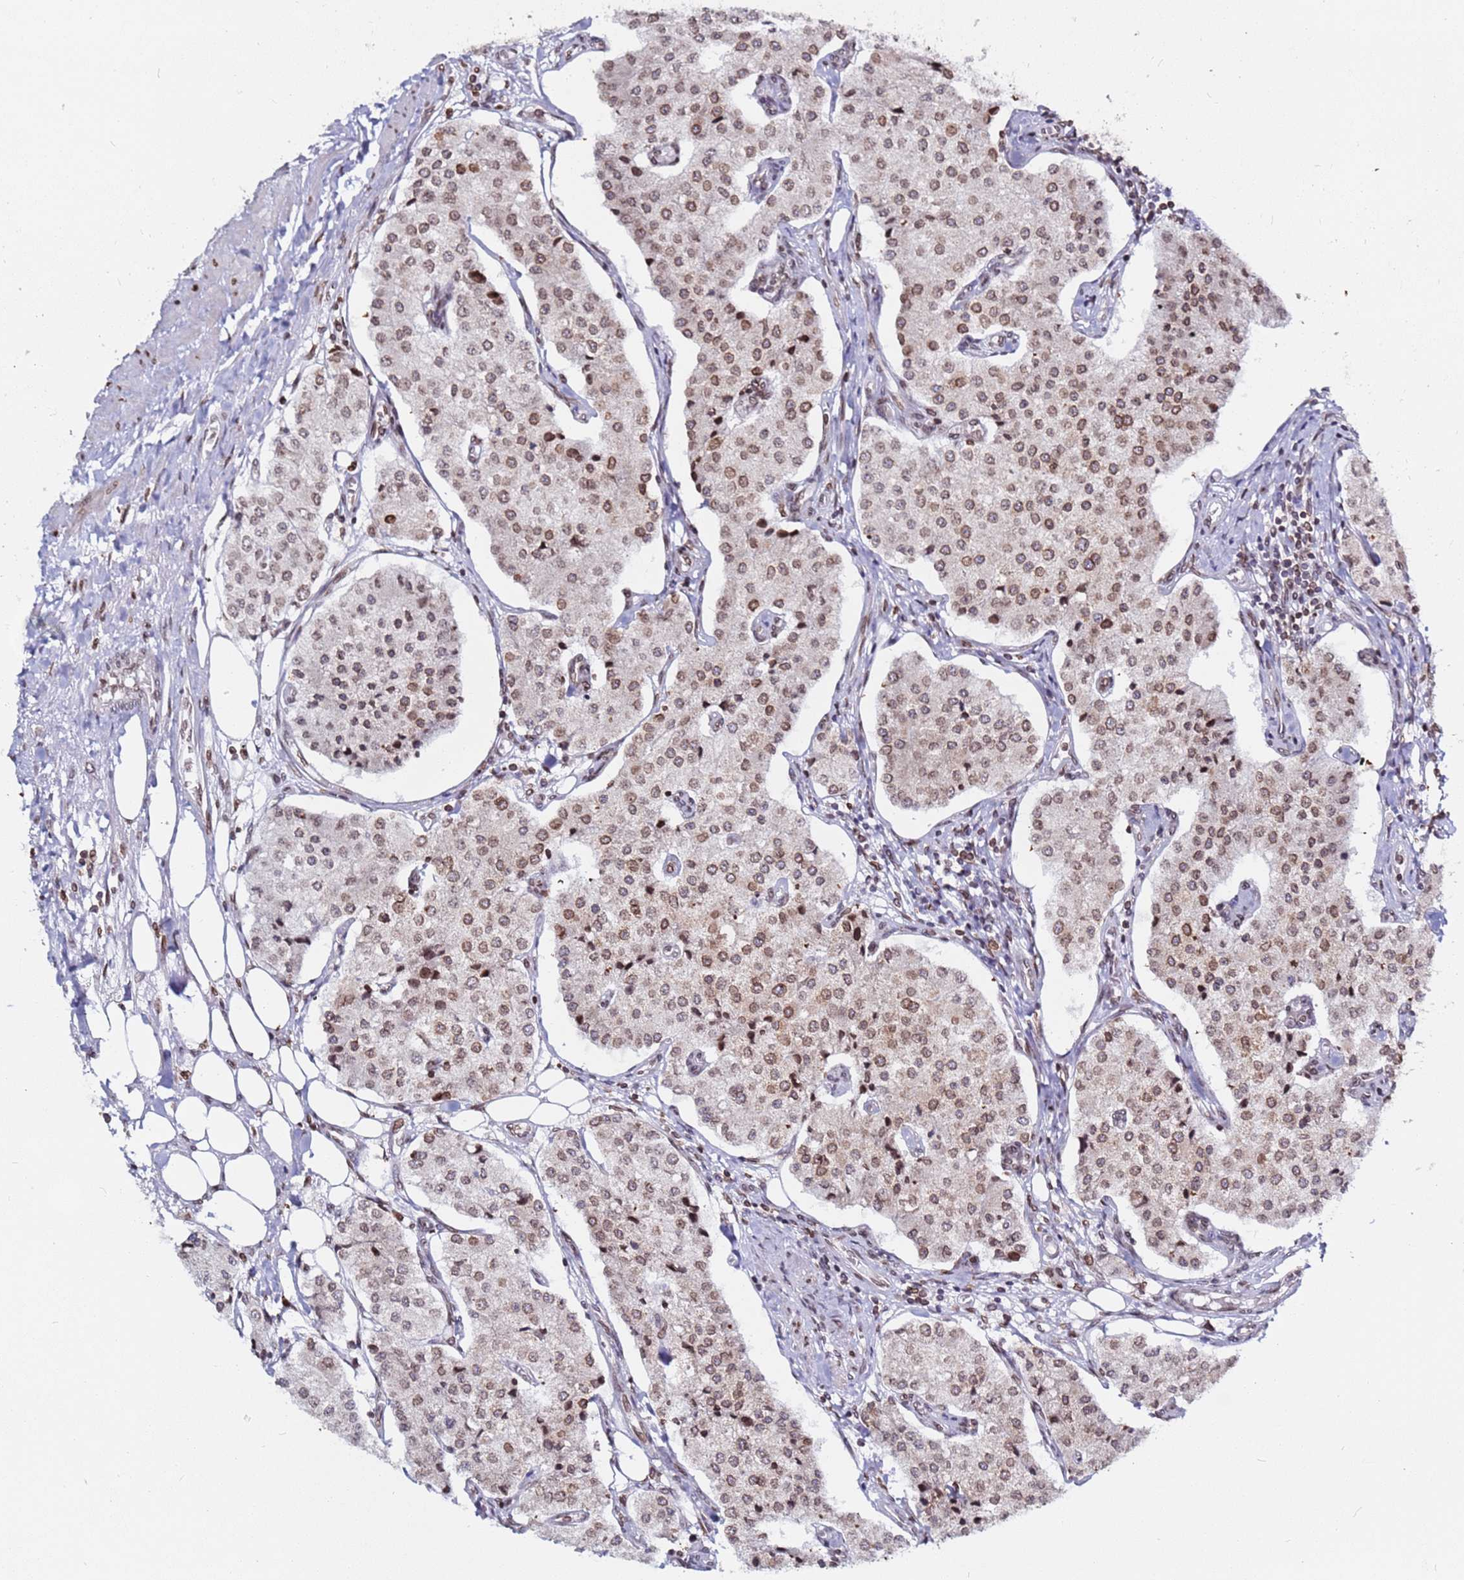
{"staining": {"intensity": "moderate", "quantity": ">75%", "location": "nuclear"}, "tissue": "carcinoid", "cell_type": "Tumor cells", "image_type": "cancer", "snomed": [{"axis": "morphology", "description": "Carcinoid, malignant, NOS"}, {"axis": "topography", "description": "Colon"}], "caption": "Immunohistochemistry (IHC) micrograph of human carcinoid stained for a protein (brown), which displays medium levels of moderate nuclear expression in approximately >75% of tumor cells.", "gene": "TOR1AIP1", "patient": {"sex": "female", "age": 52}}